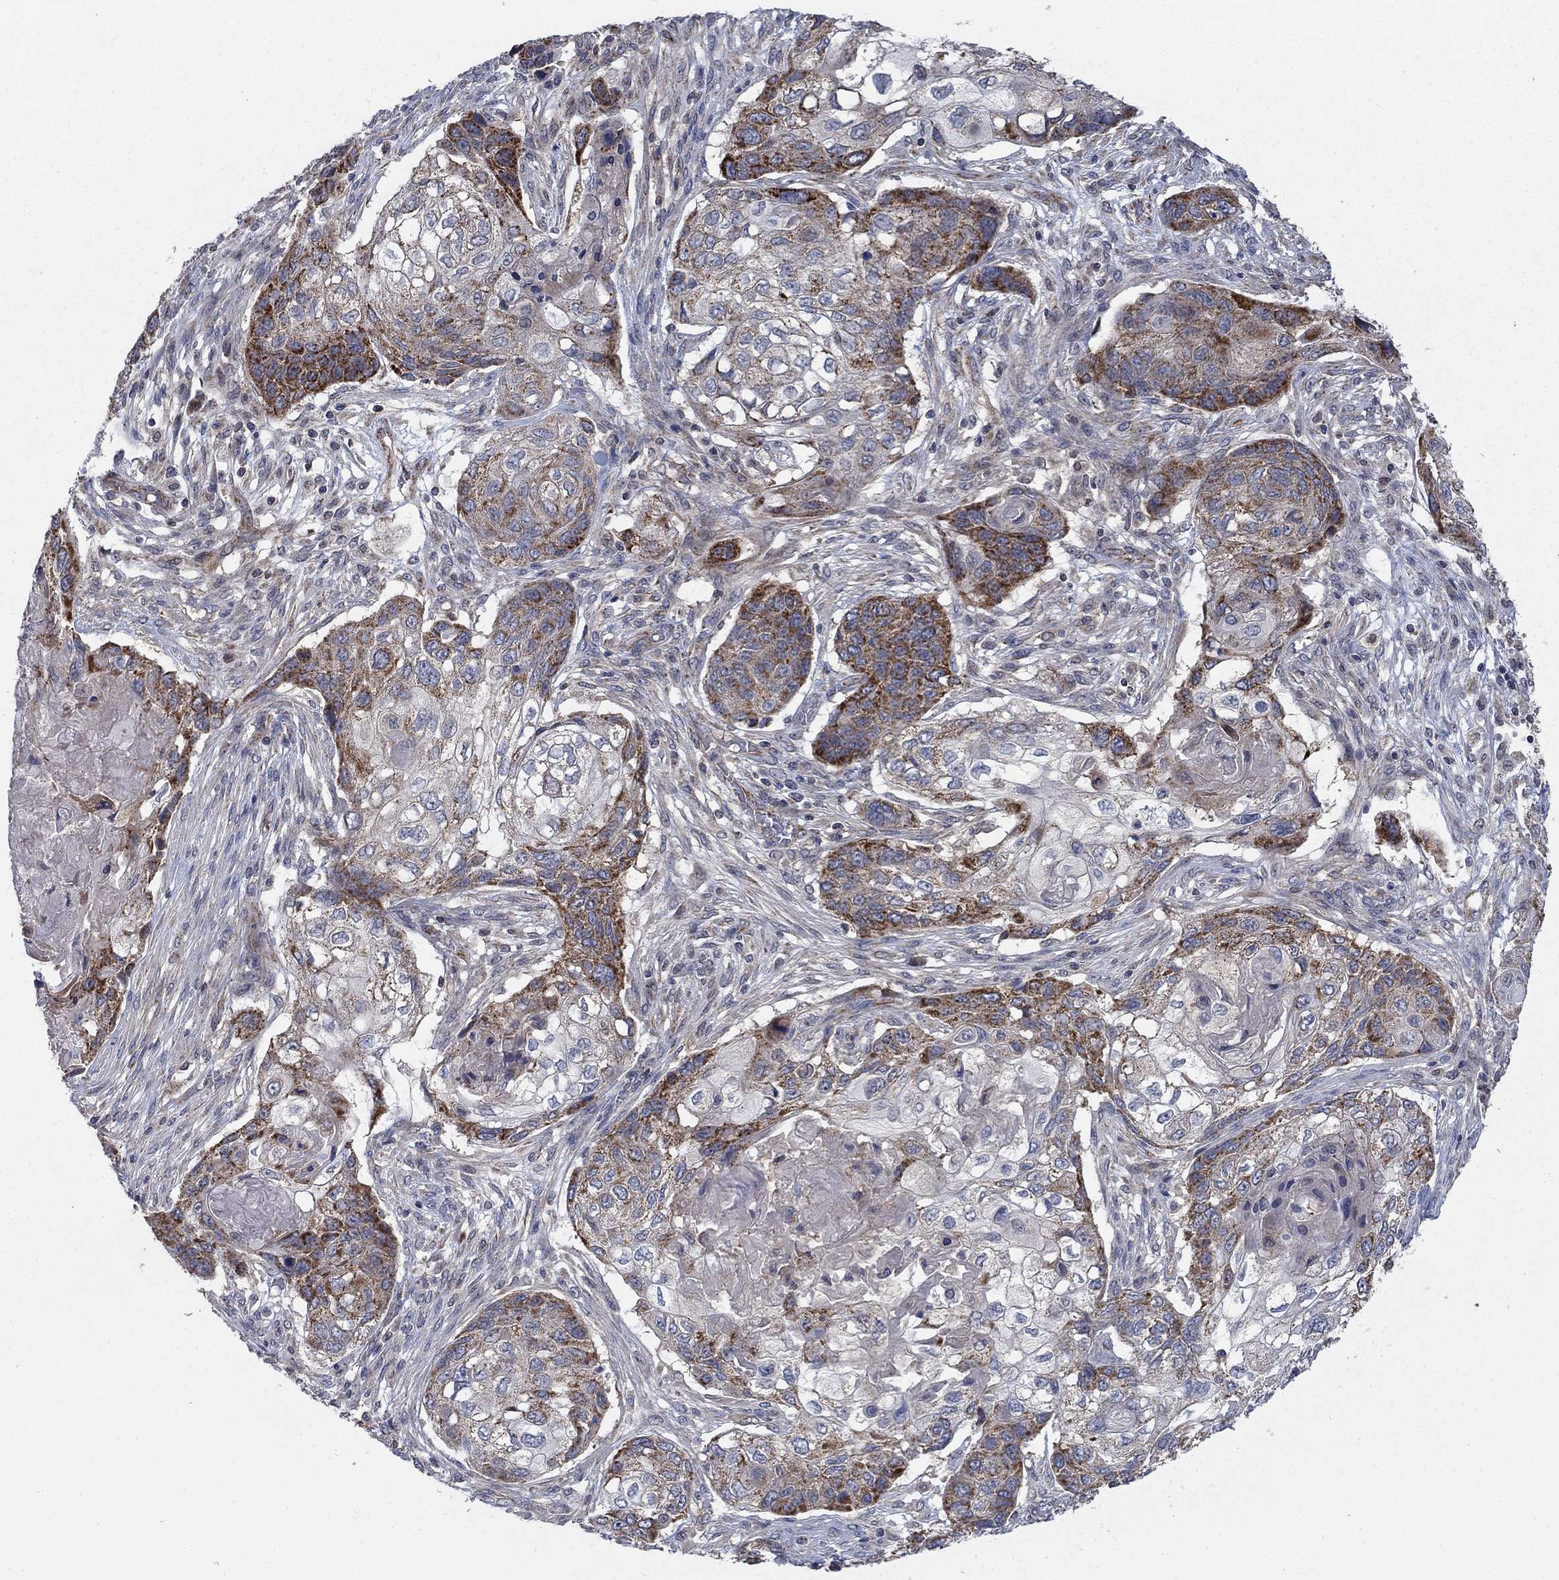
{"staining": {"intensity": "strong", "quantity": "<25%", "location": "cytoplasmic/membranous"}, "tissue": "lung cancer", "cell_type": "Tumor cells", "image_type": "cancer", "snomed": [{"axis": "morphology", "description": "Normal tissue, NOS"}, {"axis": "morphology", "description": "Squamous cell carcinoma, NOS"}, {"axis": "topography", "description": "Bronchus"}, {"axis": "topography", "description": "Lung"}], "caption": "Tumor cells exhibit medium levels of strong cytoplasmic/membranous expression in about <25% of cells in lung cancer (squamous cell carcinoma).", "gene": "NME7", "patient": {"sex": "male", "age": 69}}